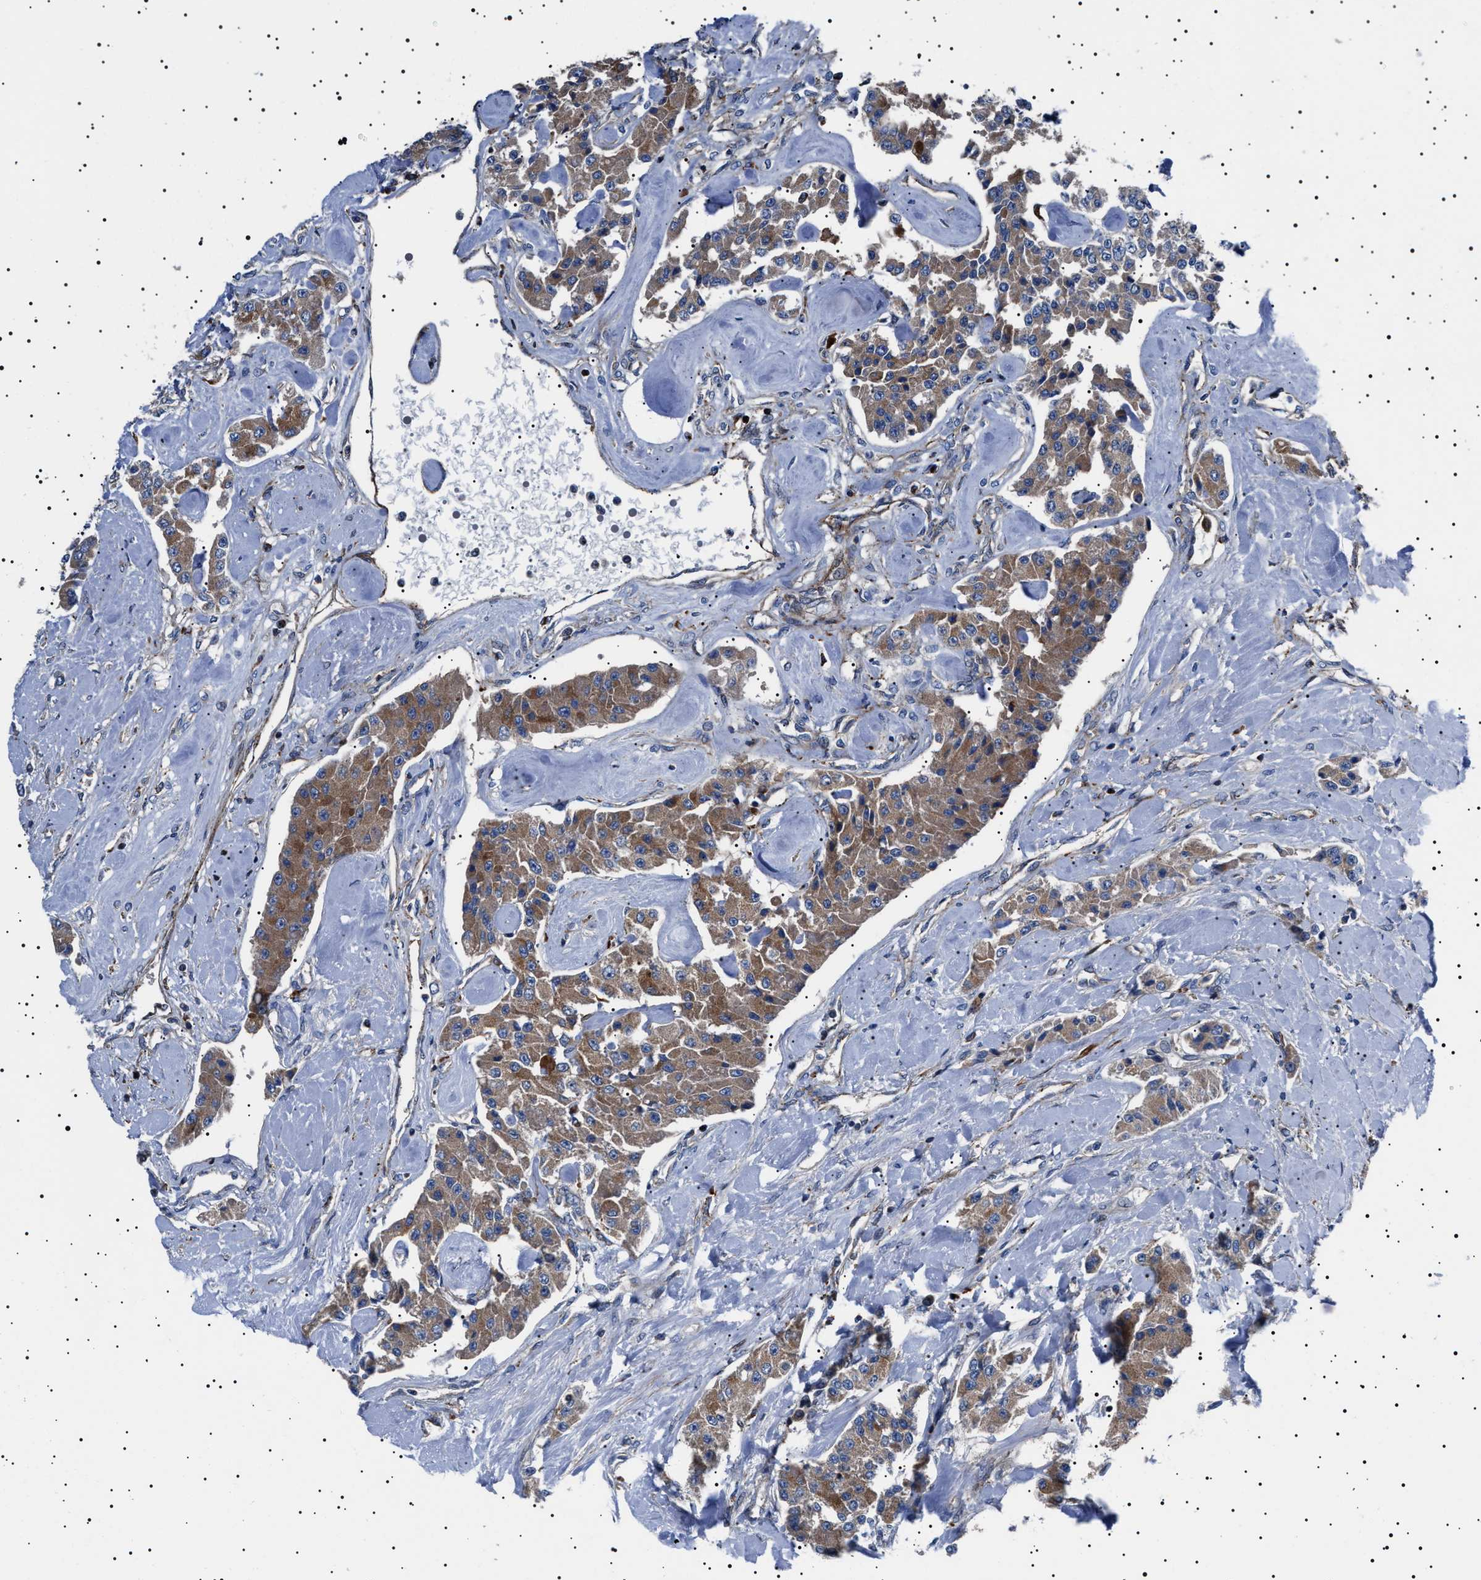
{"staining": {"intensity": "moderate", "quantity": ">75%", "location": "cytoplasmic/membranous"}, "tissue": "carcinoid", "cell_type": "Tumor cells", "image_type": "cancer", "snomed": [{"axis": "morphology", "description": "Carcinoid, malignant, NOS"}, {"axis": "topography", "description": "Pancreas"}], "caption": "Human carcinoid stained for a protein (brown) shows moderate cytoplasmic/membranous positive expression in approximately >75% of tumor cells.", "gene": "NEU1", "patient": {"sex": "male", "age": 41}}